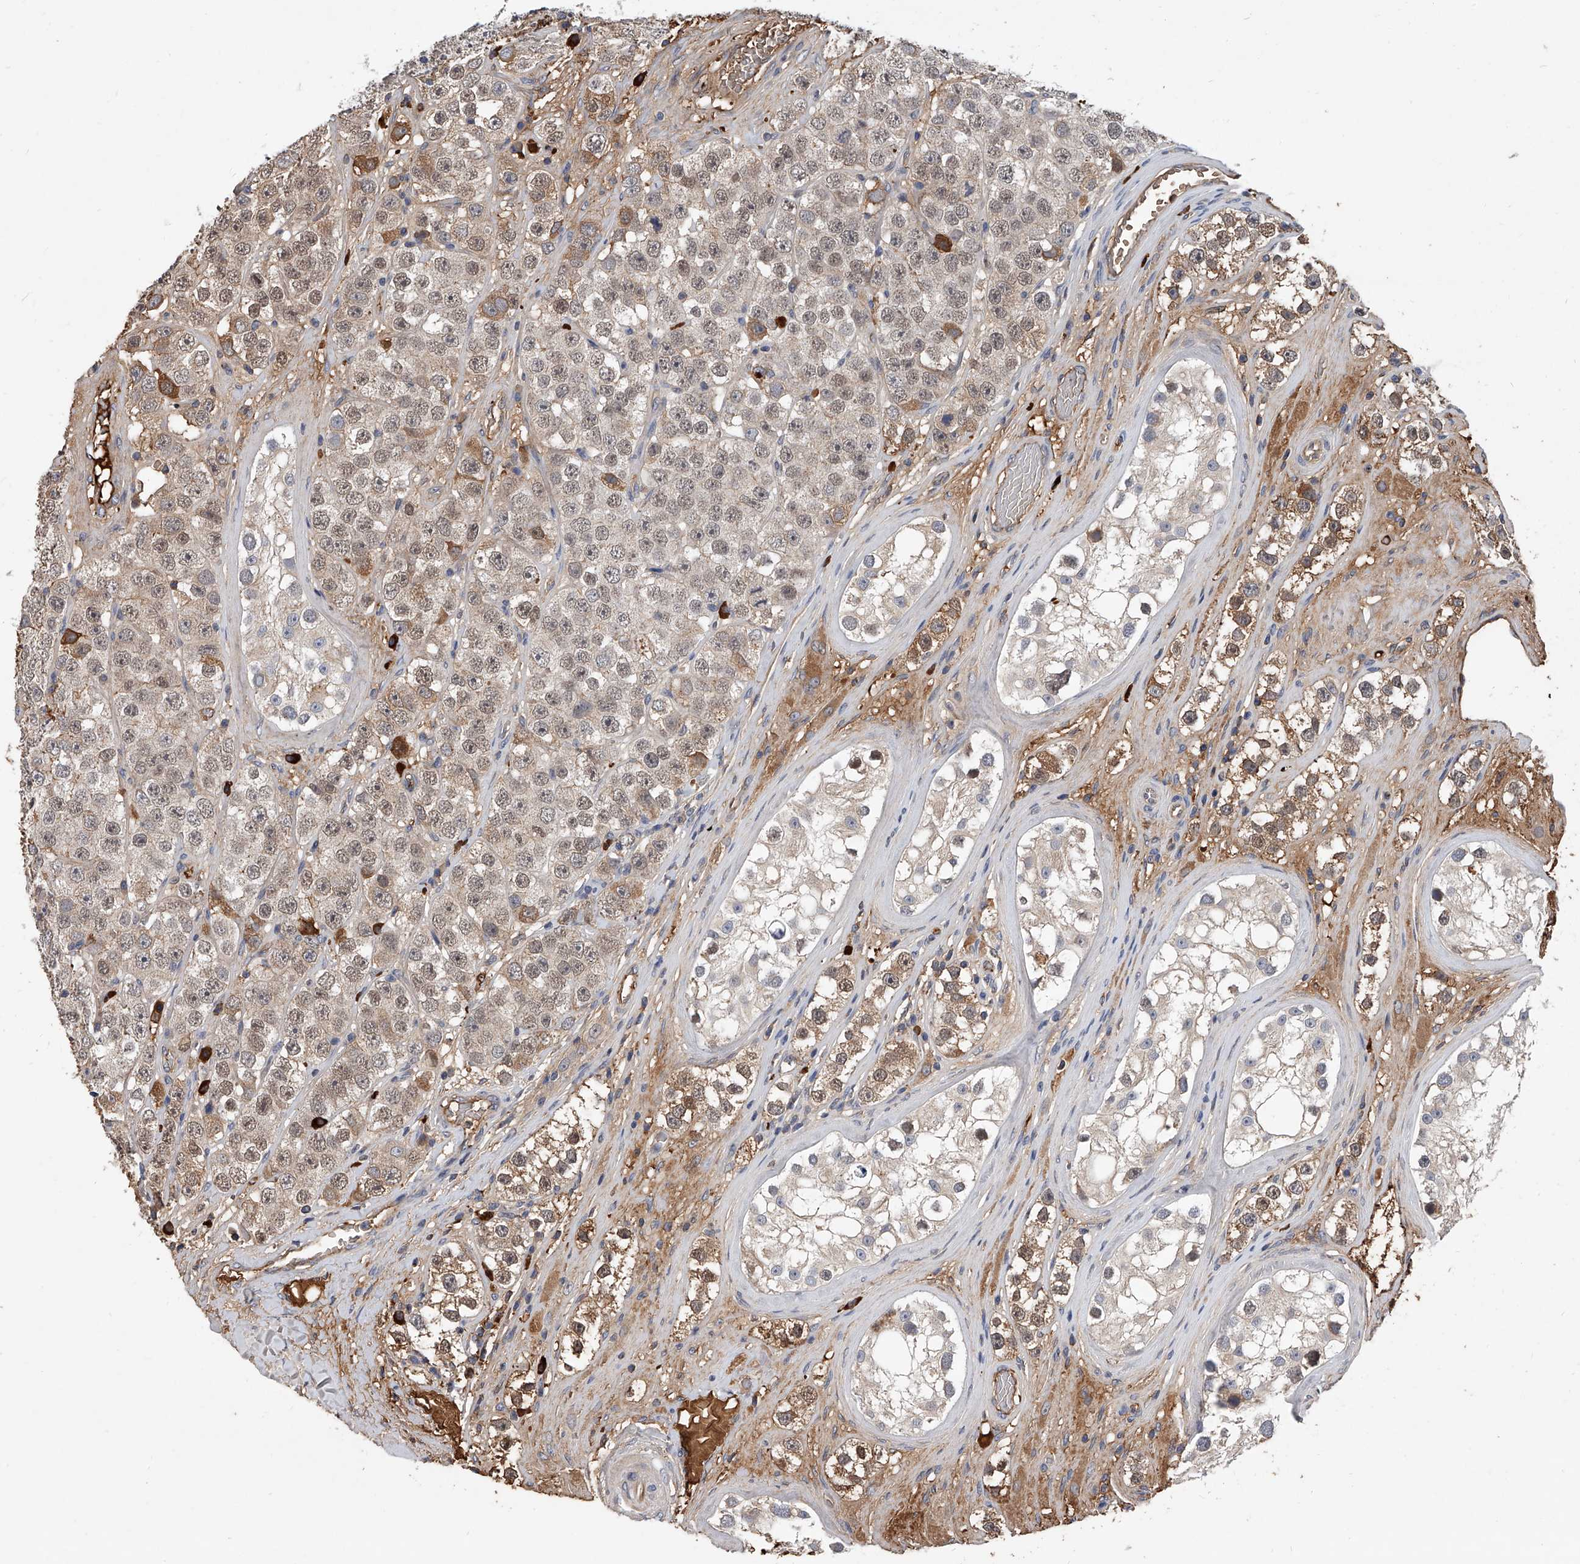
{"staining": {"intensity": "weak", "quantity": ">75%", "location": "cytoplasmic/membranous,nuclear"}, "tissue": "testis cancer", "cell_type": "Tumor cells", "image_type": "cancer", "snomed": [{"axis": "morphology", "description": "Seminoma, NOS"}, {"axis": "topography", "description": "Testis"}], "caption": "The immunohistochemical stain labels weak cytoplasmic/membranous and nuclear staining in tumor cells of testis seminoma tissue.", "gene": "ZNF25", "patient": {"sex": "male", "age": 28}}